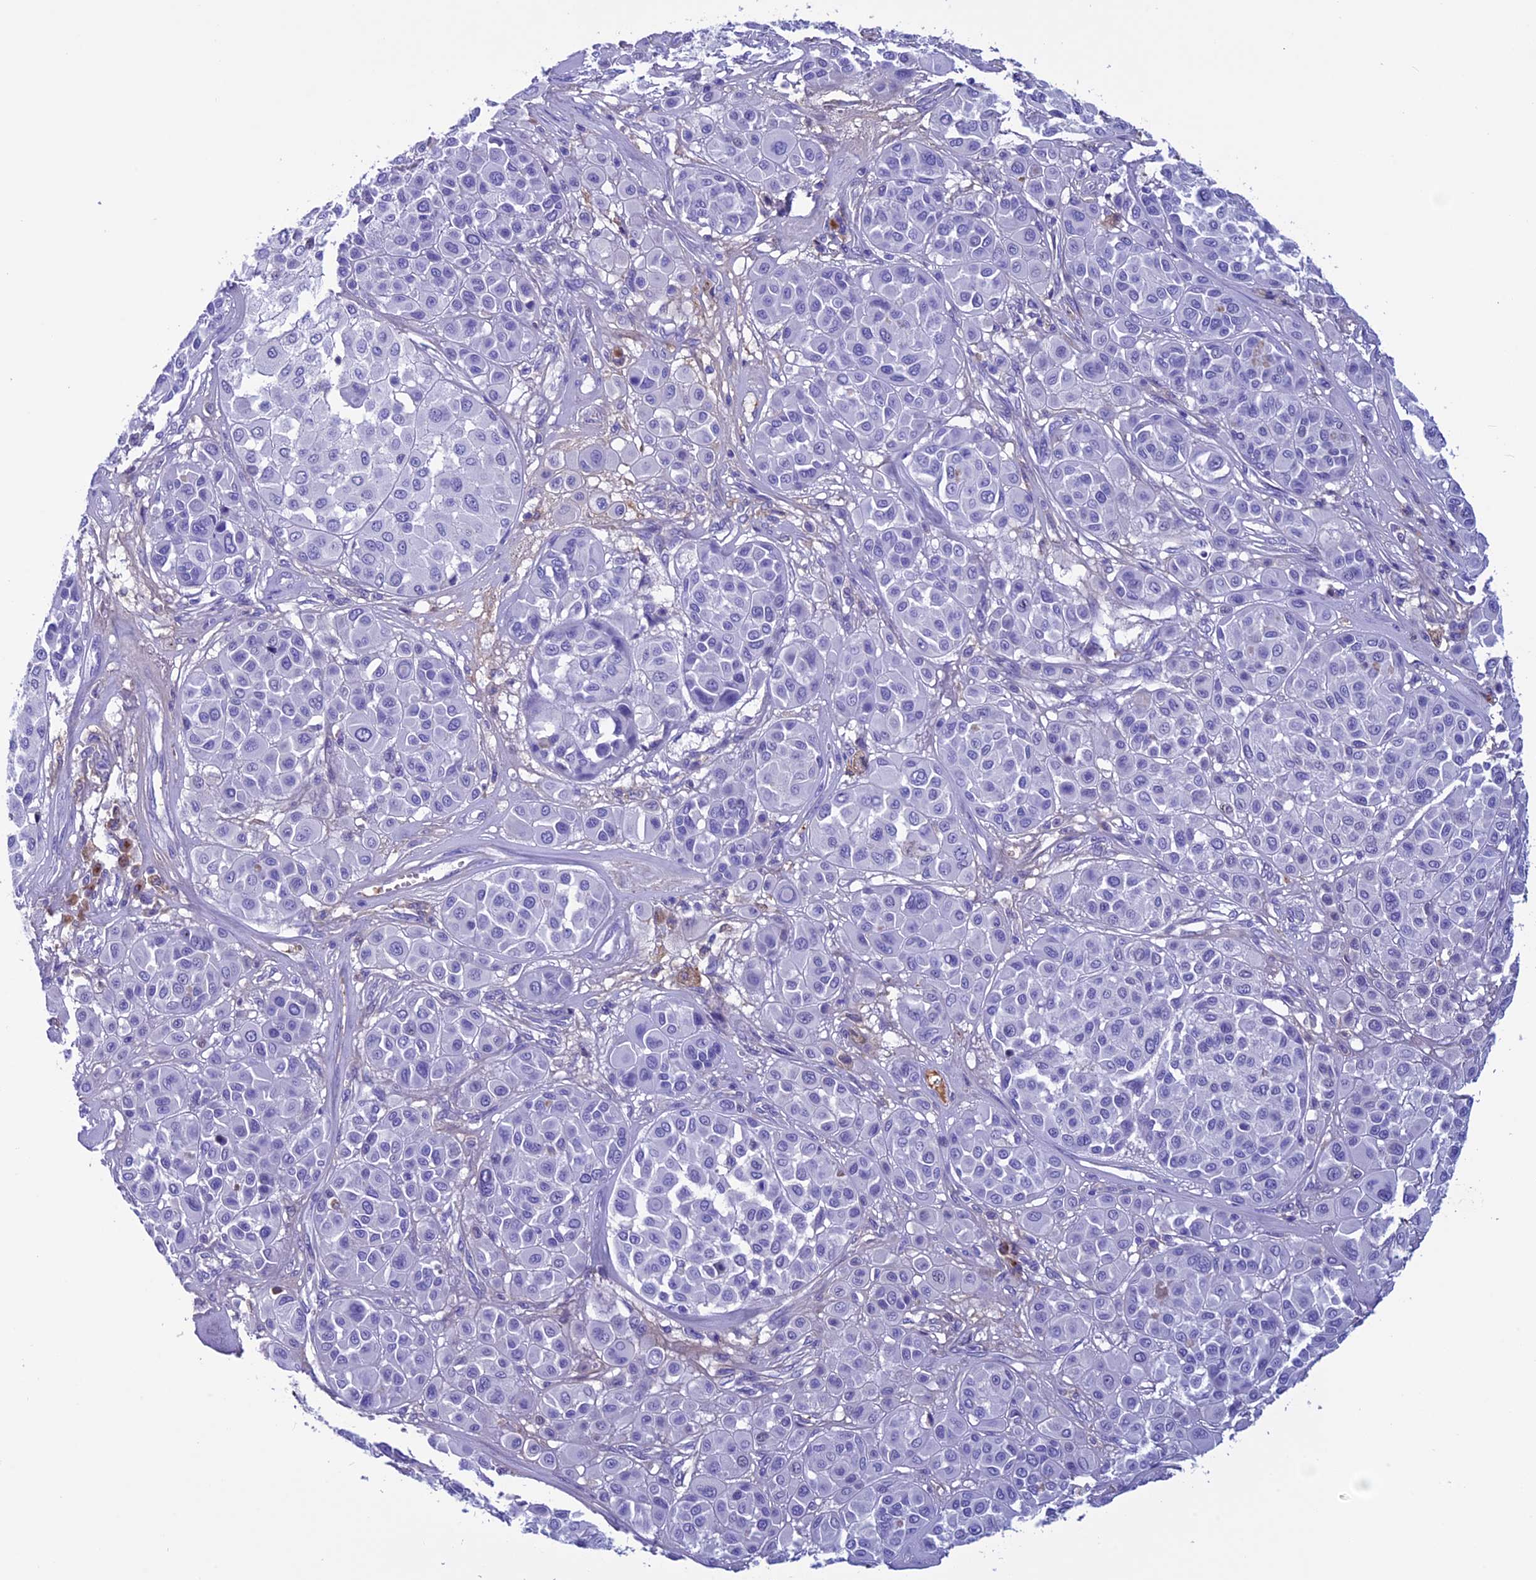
{"staining": {"intensity": "negative", "quantity": "none", "location": "none"}, "tissue": "melanoma", "cell_type": "Tumor cells", "image_type": "cancer", "snomed": [{"axis": "morphology", "description": "Malignant melanoma, Metastatic site"}, {"axis": "topography", "description": "Soft tissue"}], "caption": "An immunohistochemistry micrograph of melanoma is shown. There is no staining in tumor cells of melanoma. (Brightfield microscopy of DAB (3,3'-diaminobenzidine) IHC at high magnification).", "gene": "IGSF6", "patient": {"sex": "male", "age": 41}}